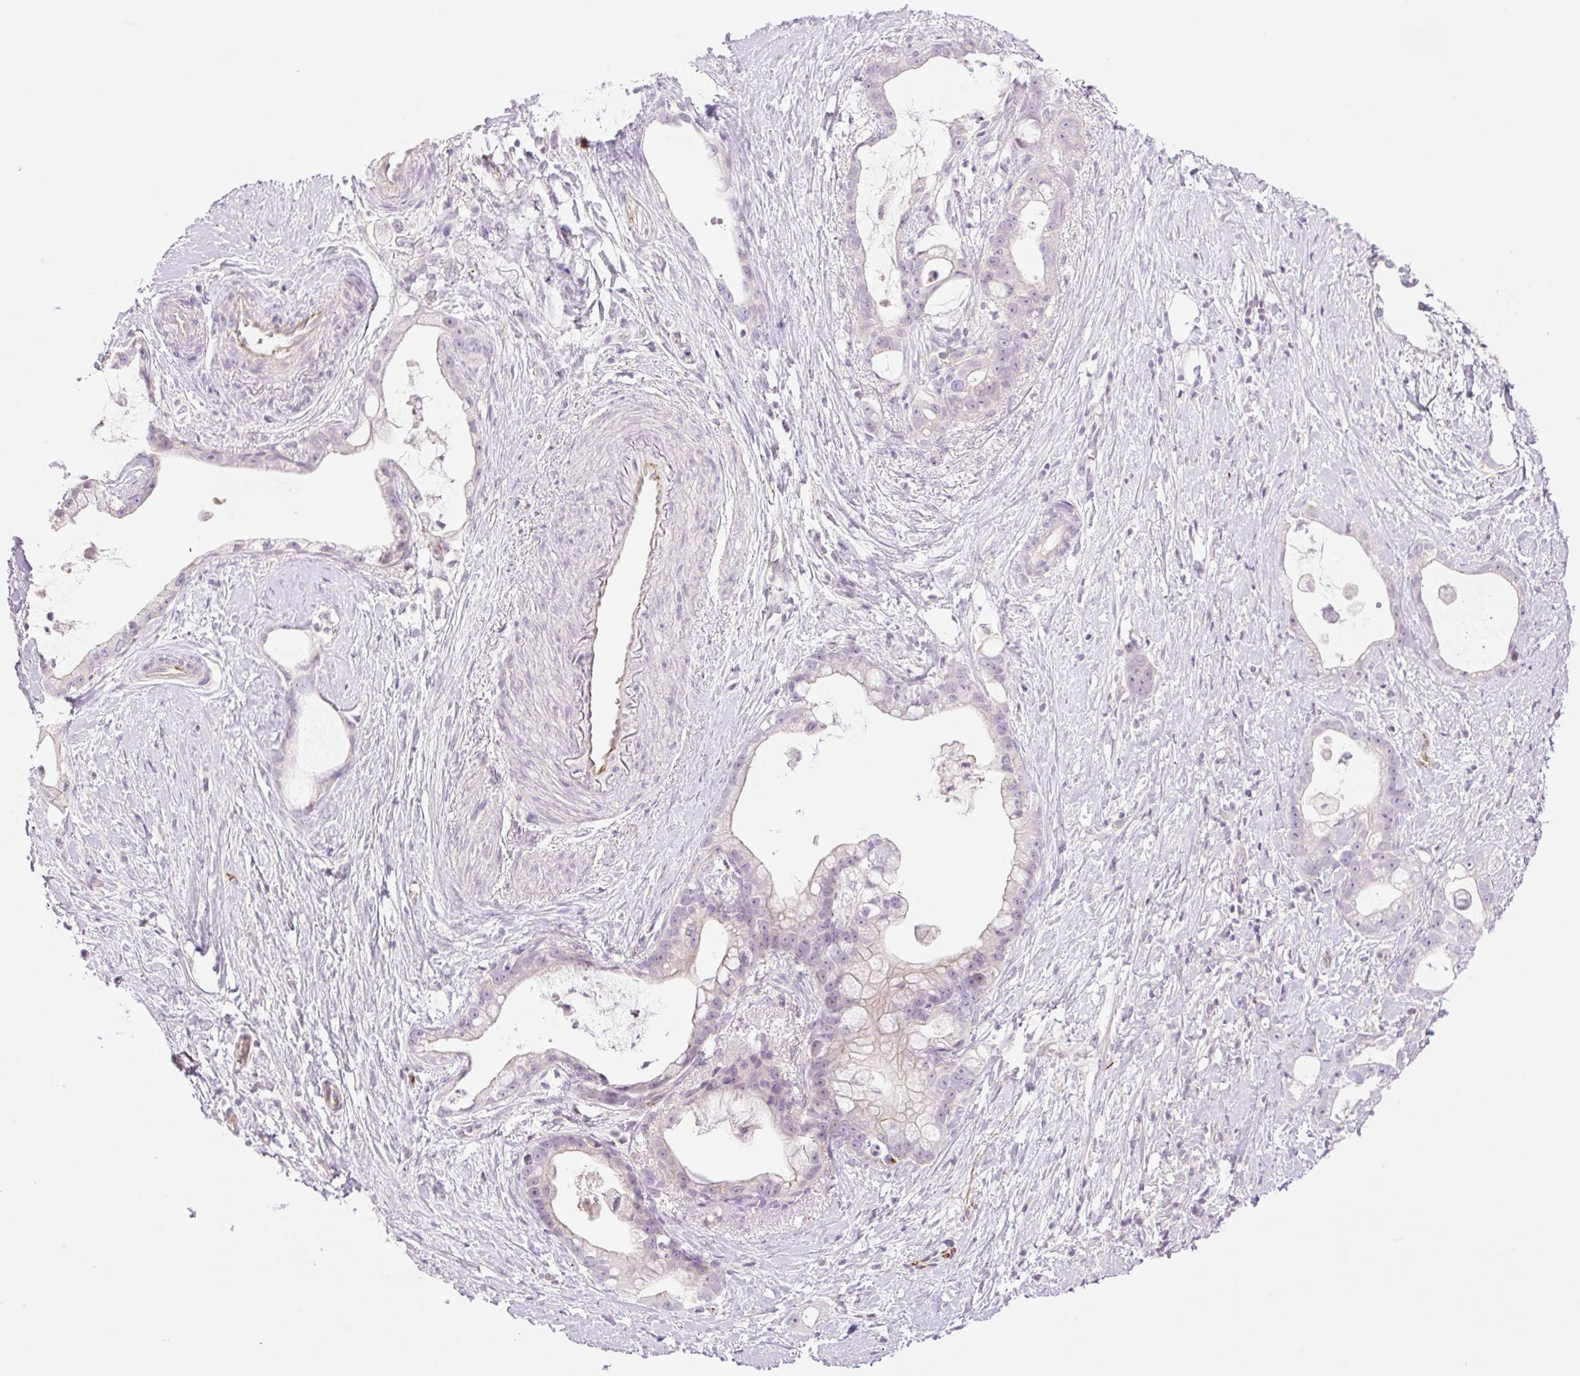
{"staining": {"intensity": "negative", "quantity": "none", "location": "none"}, "tissue": "stomach cancer", "cell_type": "Tumor cells", "image_type": "cancer", "snomed": [{"axis": "morphology", "description": "Adenocarcinoma, NOS"}, {"axis": "topography", "description": "Stomach"}], "caption": "IHC image of neoplastic tissue: human stomach adenocarcinoma stained with DAB (3,3'-diaminobenzidine) displays no significant protein positivity in tumor cells. (DAB (3,3'-diaminobenzidine) IHC with hematoxylin counter stain).", "gene": "ZFYVE21", "patient": {"sex": "male", "age": 55}}